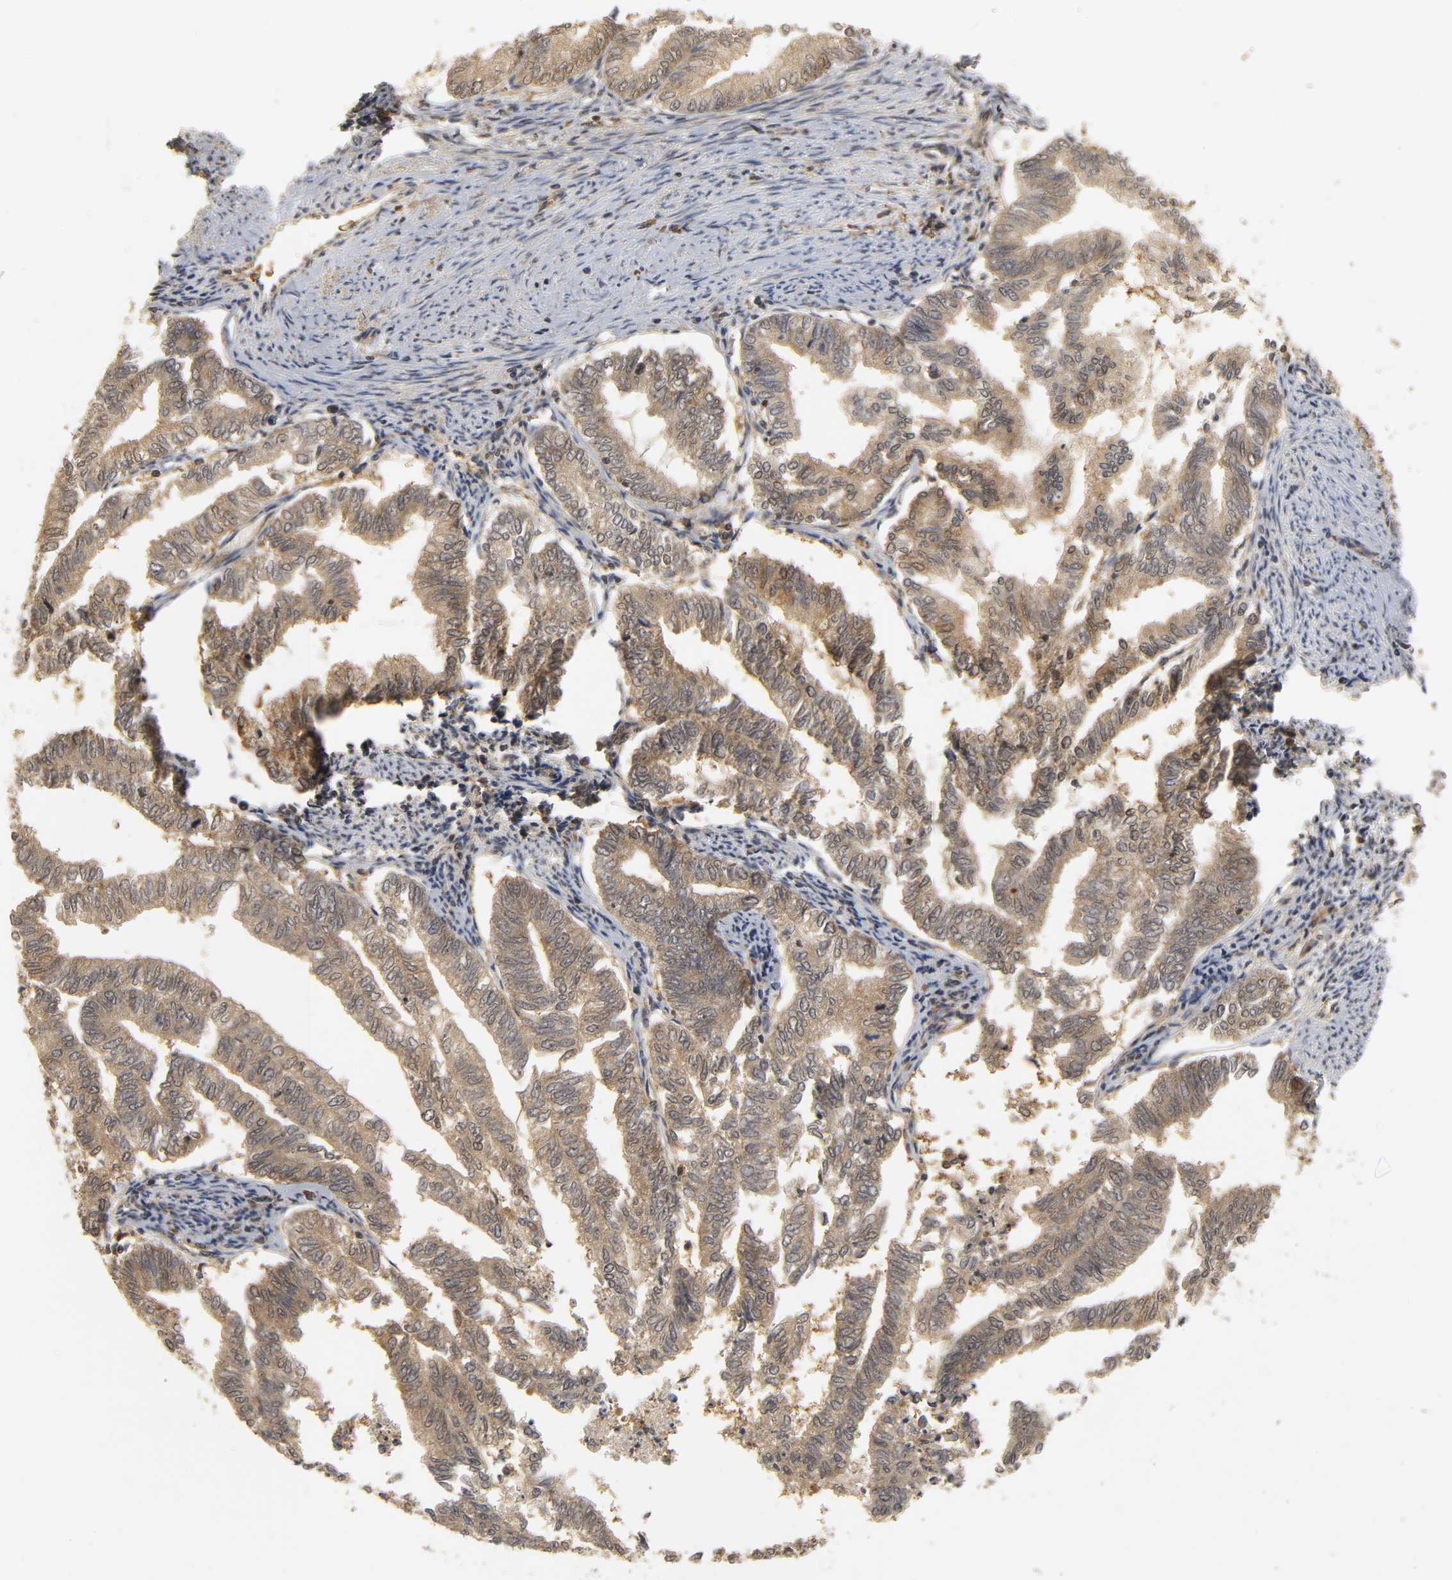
{"staining": {"intensity": "moderate", "quantity": ">75%", "location": "cytoplasmic/membranous"}, "tissue": "endometrial cancer", "cell_type": "Tumor cells", "image_type": "cancer", "snomed": [{"axis": "morphology", "description": "Adenocarcinoma, NOS"}, {"axis": "topography", "description": "Endometrium"}], "caption": "Protein expression analysis of human endometrial adenocarcinoma reveals moderate cytoplasmic/membranous staining in about >75% of tumor cells.", "gene": "PARK7", "patient": {"sex": "female", "age": 79}}